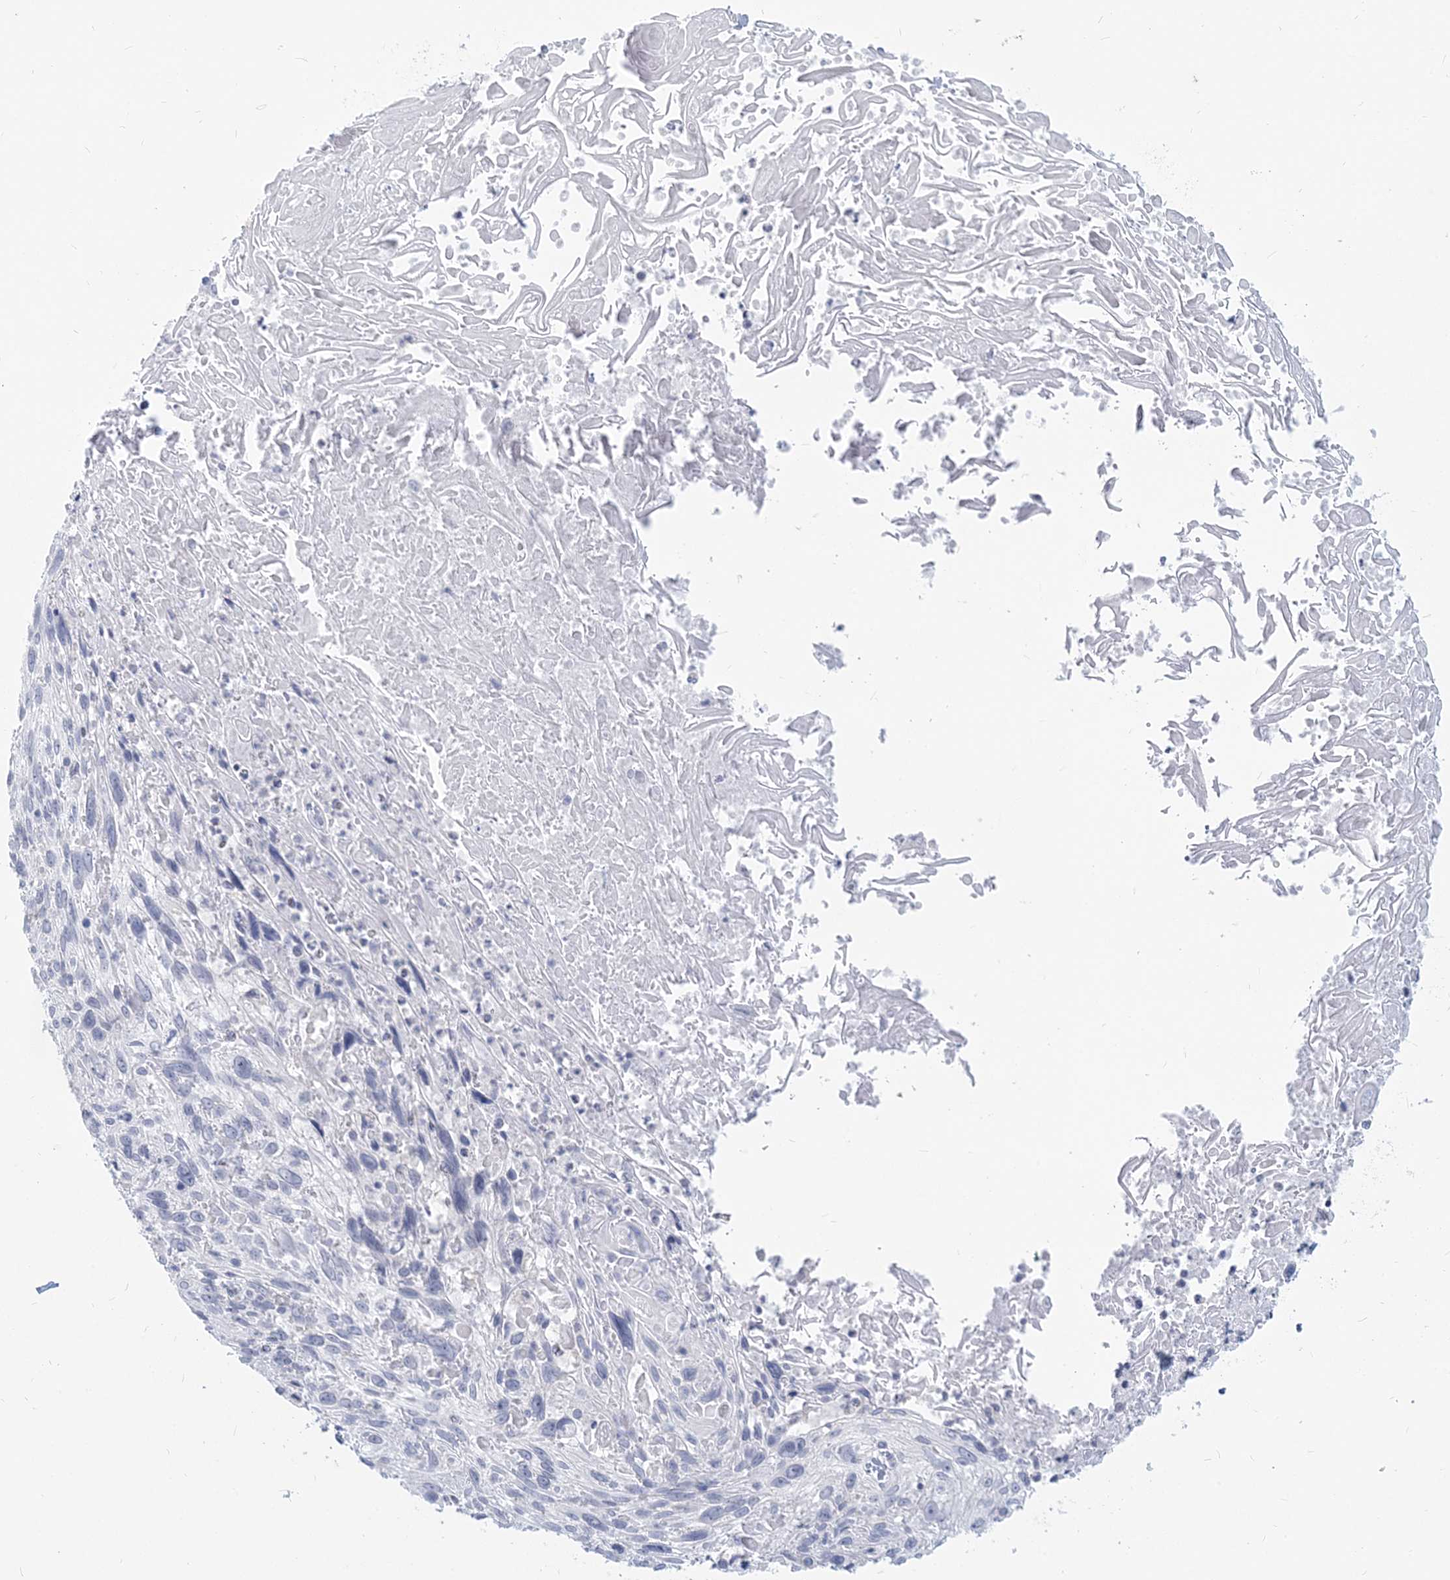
{"staining": {"intensity": "negative", "quantity": "none", "location": "none"}, "tissue": "cervical cancer", "cell_type": "Tumor cells", "image_type": "cancer", "snomed": [{"axis": "morphology", "description": "Squamous cell carcinoma, NOS"}, {"axis": "topography", "description": "Cervix"}], "caption": "Immunohistochemistry photomicrograph of human cervical squamous cell carcinoma stained for a protein (brown), which exhibits no expression in tumor cells. (Brightfield microscopy of DAB immunohistochemistry at high magnification).", "gene": "GMPPA", "patient": {"sex": "female", "age": 51}}